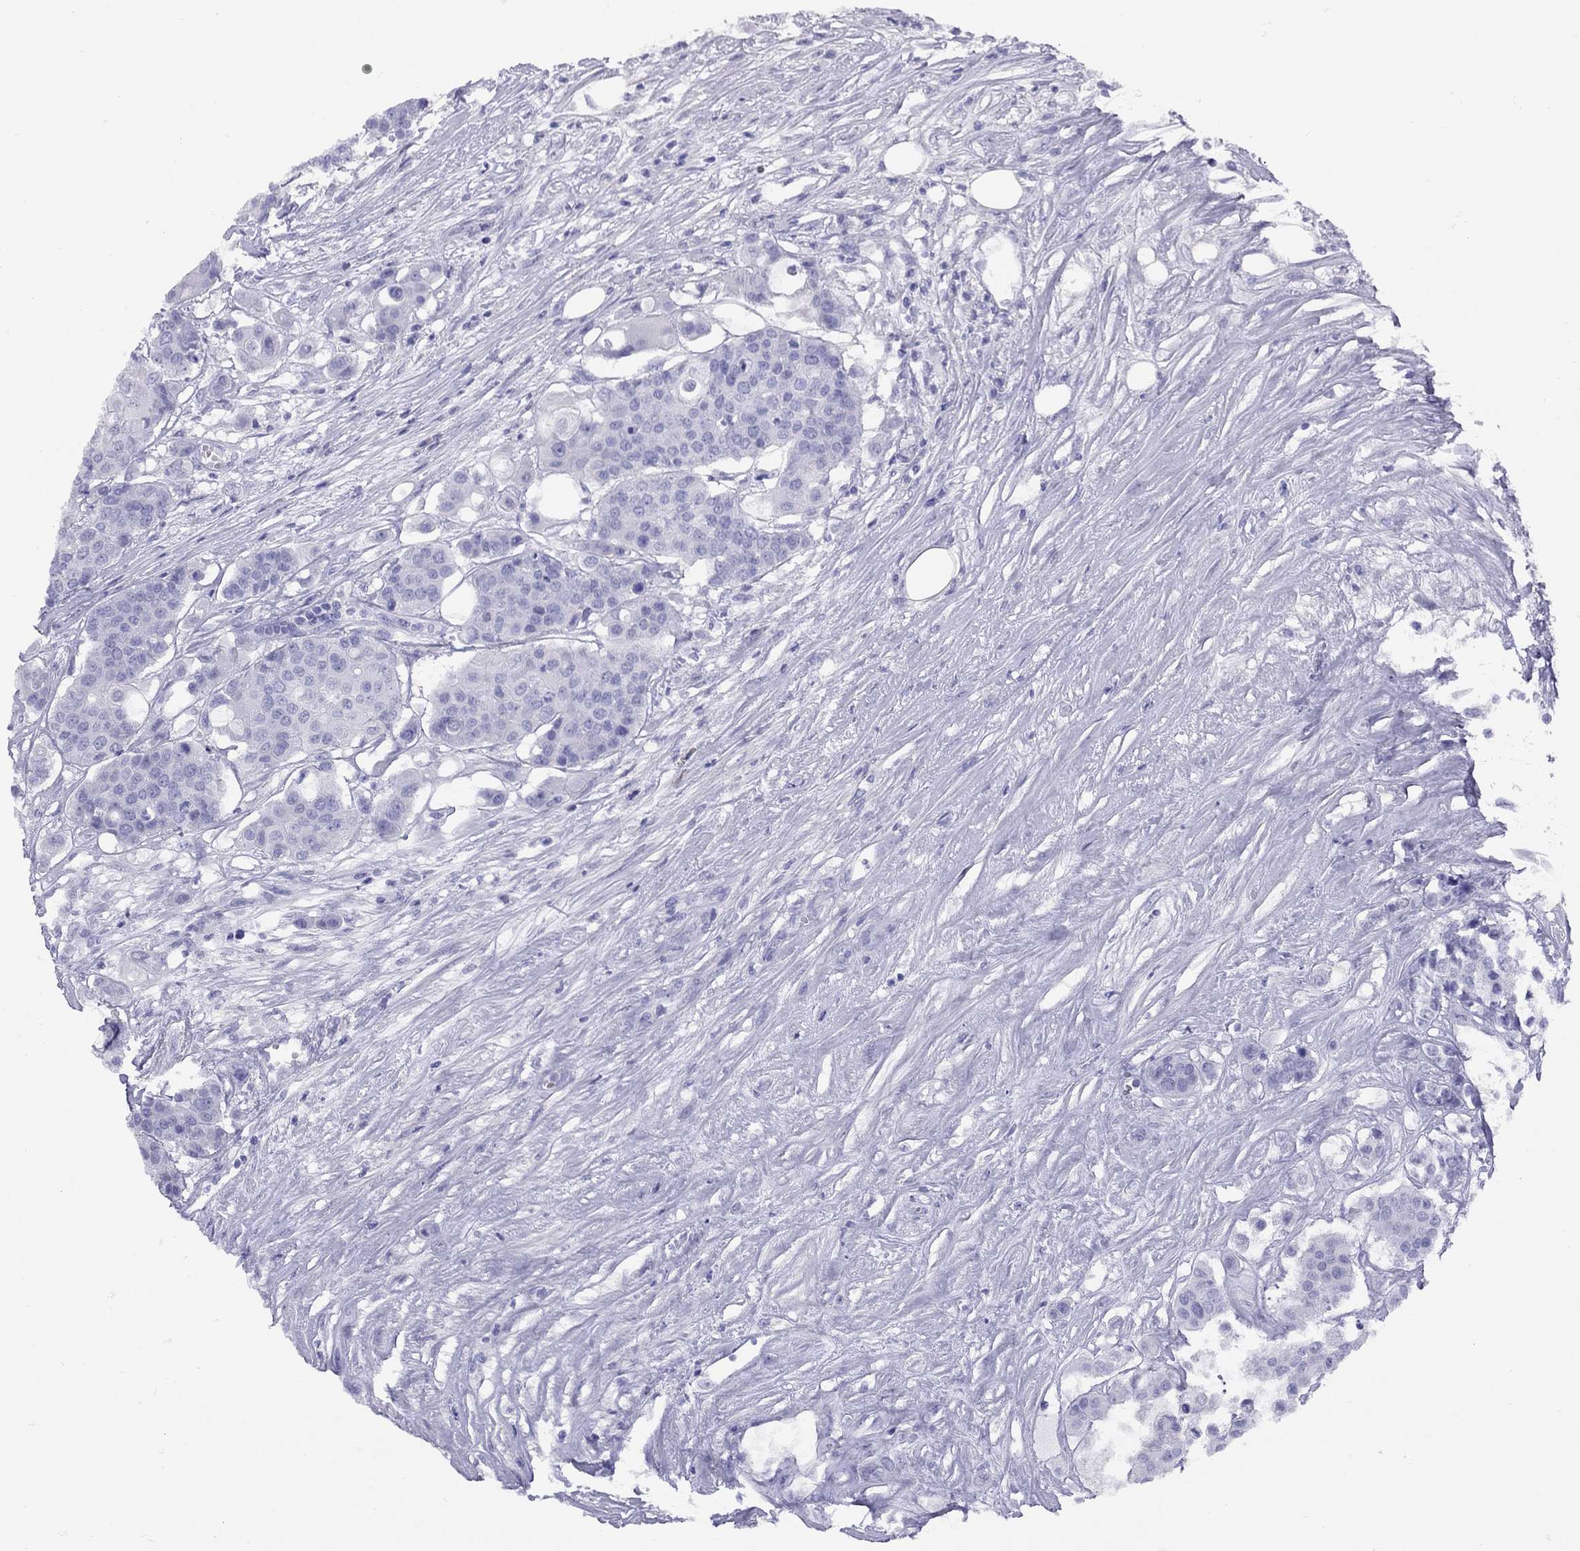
{"staining": {"intensity": "negative", "quantity": "none", "location": "none"}, "tissue": "carcinoid", "cell_type": "Tumor cells", "image_type": "cancer", "snomed": [{"axis": "morphology", "description": "Carcinoid, malignant, NOS"}, {"axis": "topography", "description": "Colon"}], "caption": "Carcinoid was stained to show a protein in brown. There is no significant positivity in tumor cells. (DAB immunohistochemistry (IHC) visualized using brightfield microscopy, high magnification).", "gene": "GRIA2", "patient": {"sex": "male", "age": 81}}